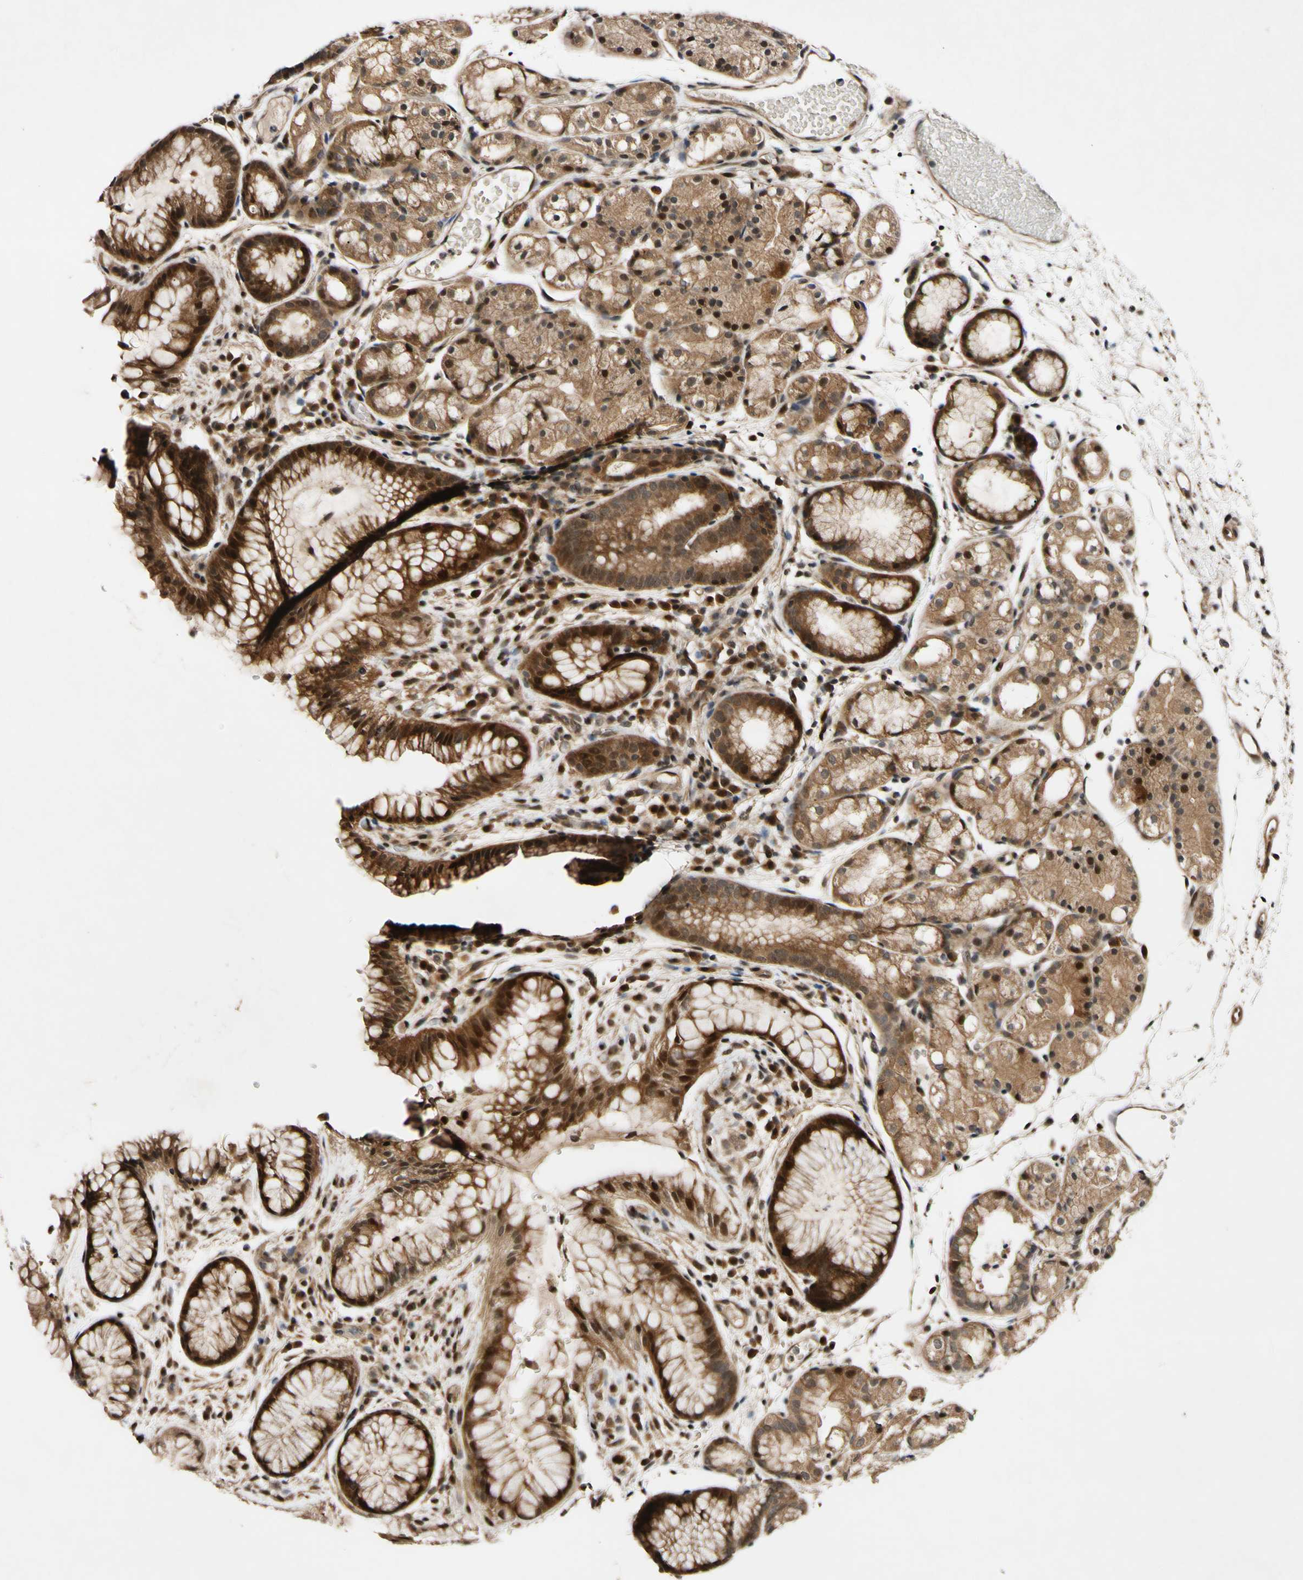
{"staining": {"intensity": "moderate", "quantity": ">75%", "location": "cytoplasmic/membranous,nuclear"}, "tissue": "stomach", "cell_type": "Glandular cells", "image_type": "normal", "snomed": [{"axis": "morphology", "description": "Normal tissue, NOS"}, {"axis": "topography", "description": "Stomach, upper"}], "caption": "Unremarkable stomach was stained to show a protein in brown. There is medium levels of moderate cytoplasmic/membranous,nuclear expression in about >75% of glandular cells.", "gene": "CSNK1E", "patient": {"sex": "male", "age": 72}}